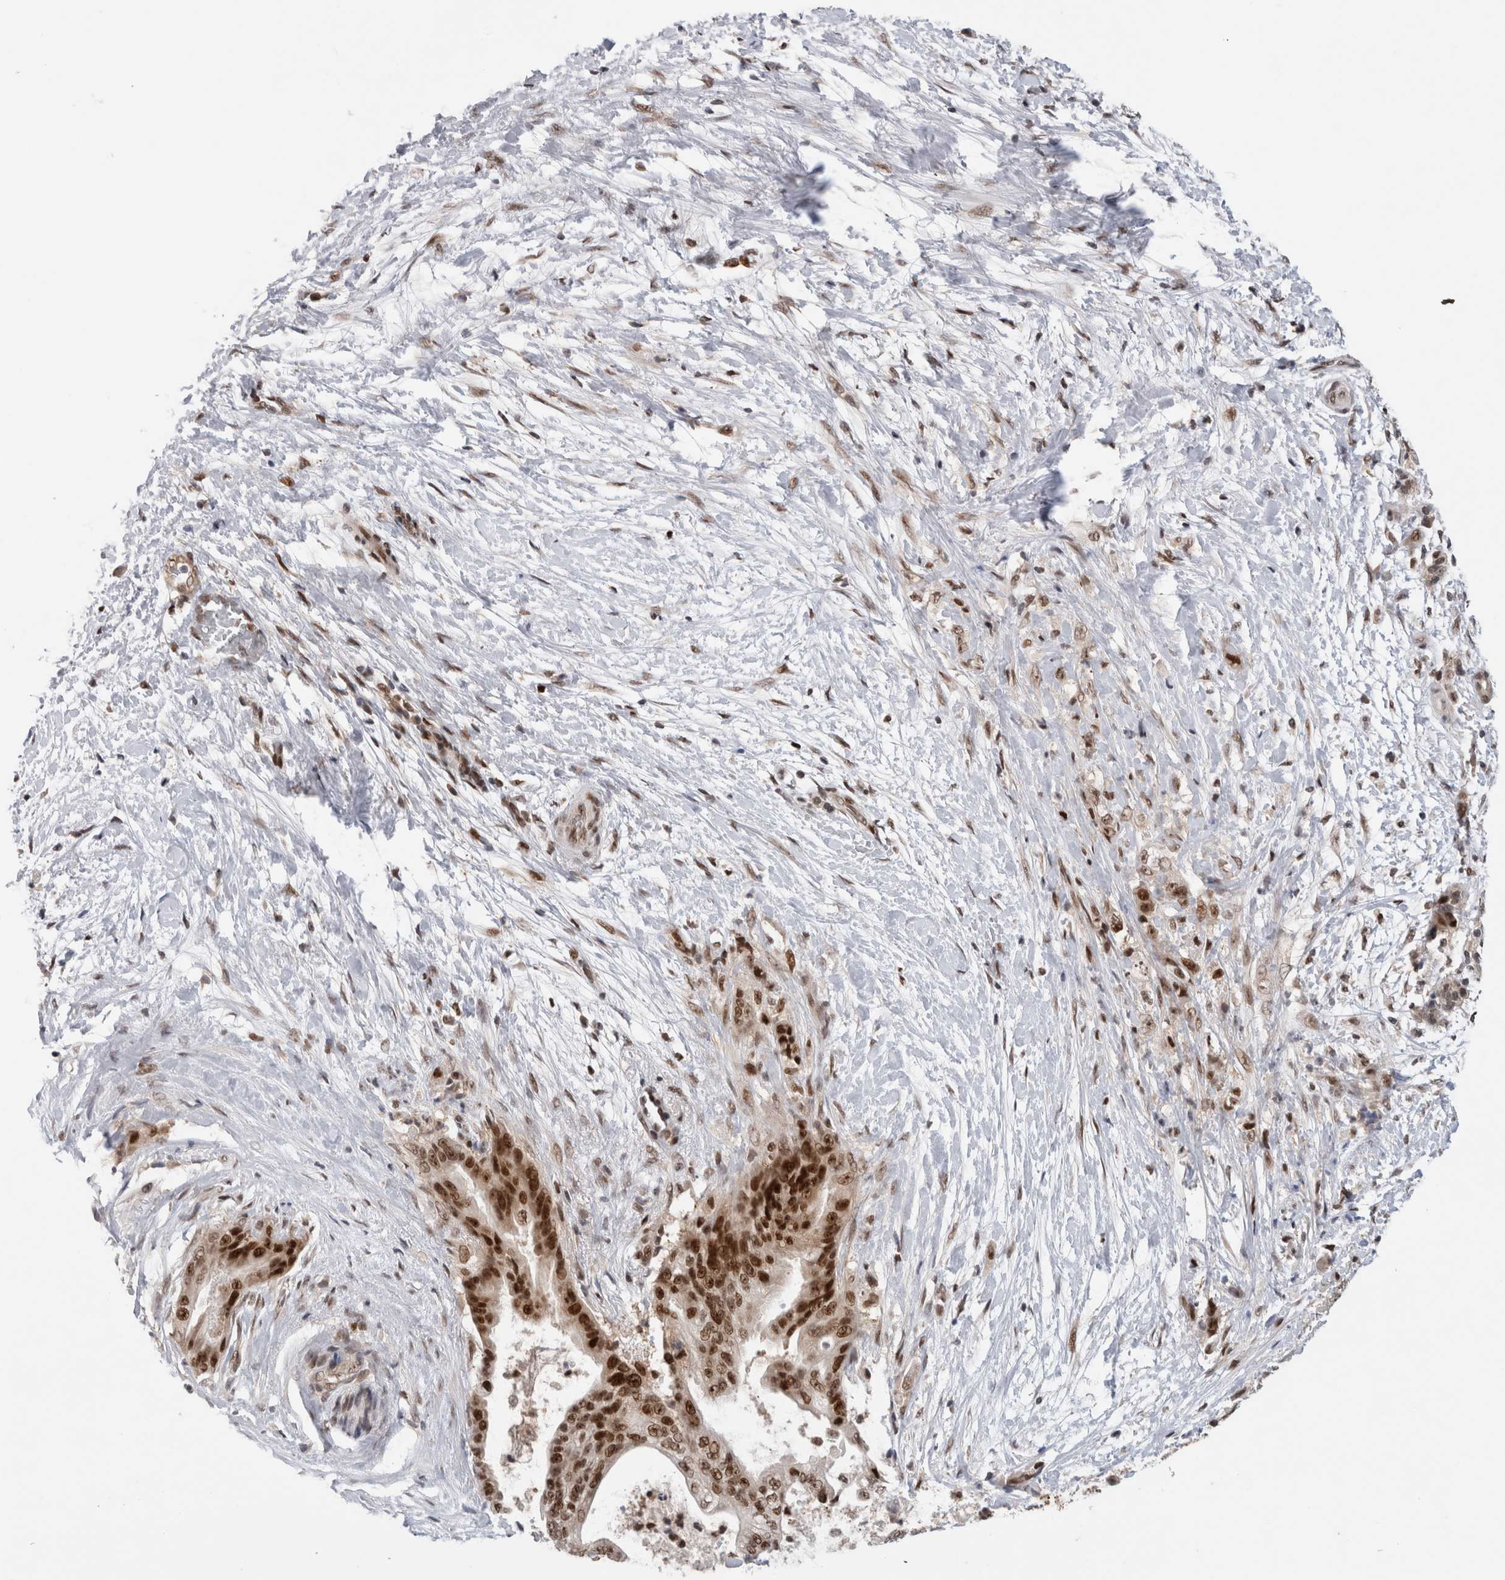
{"staining": {"intensity": "strong", "quantity": ">75%", "location": "nuclear"}, "tissue": "pancreatic cancer", "cell_type": "Tumor cells", "image_type": "cancer", "snomed": [{"axis": "morphology", "description": "Adenocarcinoma, NOS"}, {"axis": "topography", "description": "Pancreas"}], "caption": "Approximately >75% of tumor cells in pancreatic cancer demonstrate strong nuclear protein expression as visualized by brown immunohistochemical staining.", "gene": "ZNF521", "patient": {"sex": "male", "age": 59}}